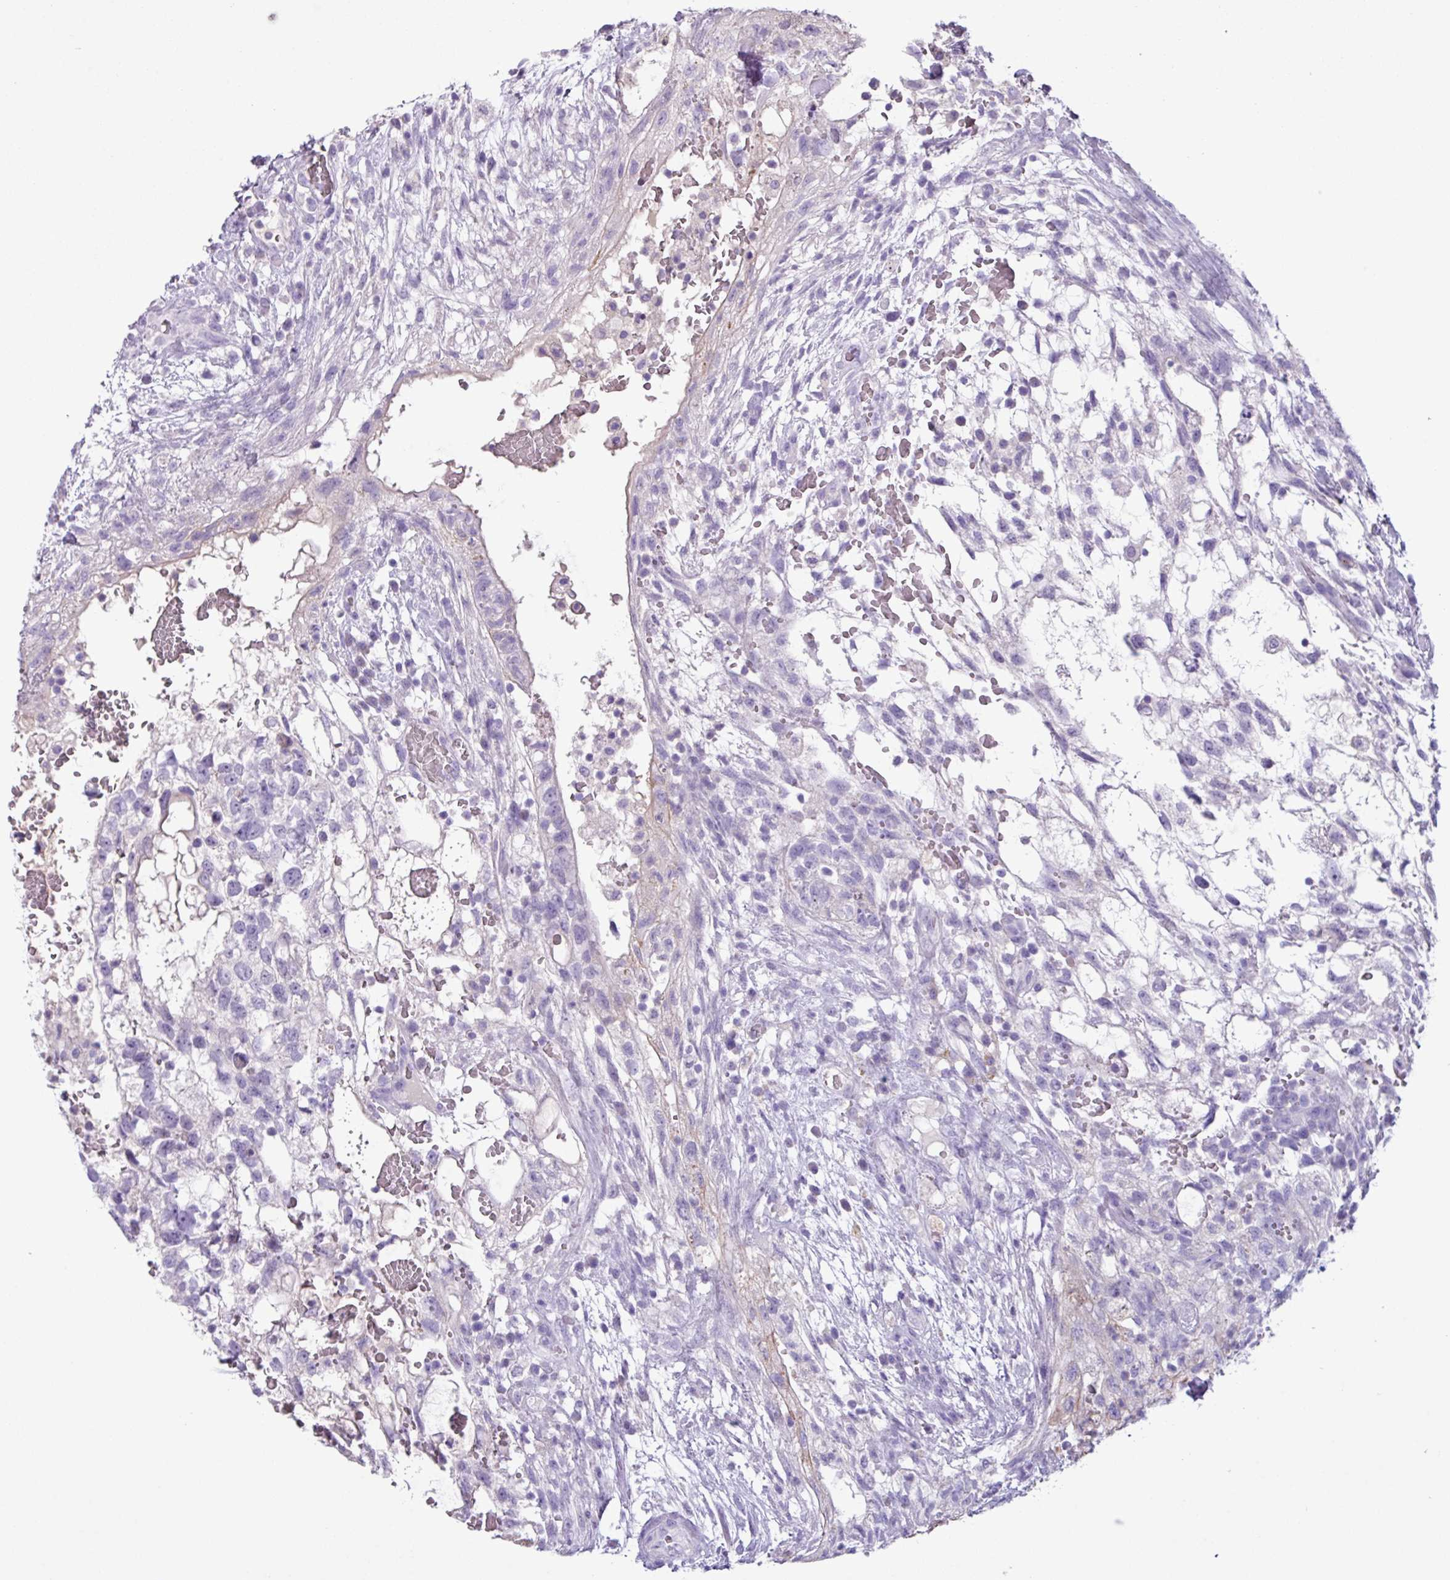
{"staining": {"intensity": "negative", "quantity": "none", "location": "none"}, "tissue": "testis cancer", "cell_type": "Tumor cells", "image_type": "cancer", "snomed": [{"axis": "morphology", "description": "Normal tissue, NOS"}, {"axis": "morphology", "description": "Carcinoma, Embryonal, NOS"}, {"axis": "topography", "description": "Testis"}], "caption": "Protein analysis of testis embryonal carcinoma shows no significant expression in tumor cells.", "gene": "CYSTM1", "patient": {"sex": "male", "age": 32}}